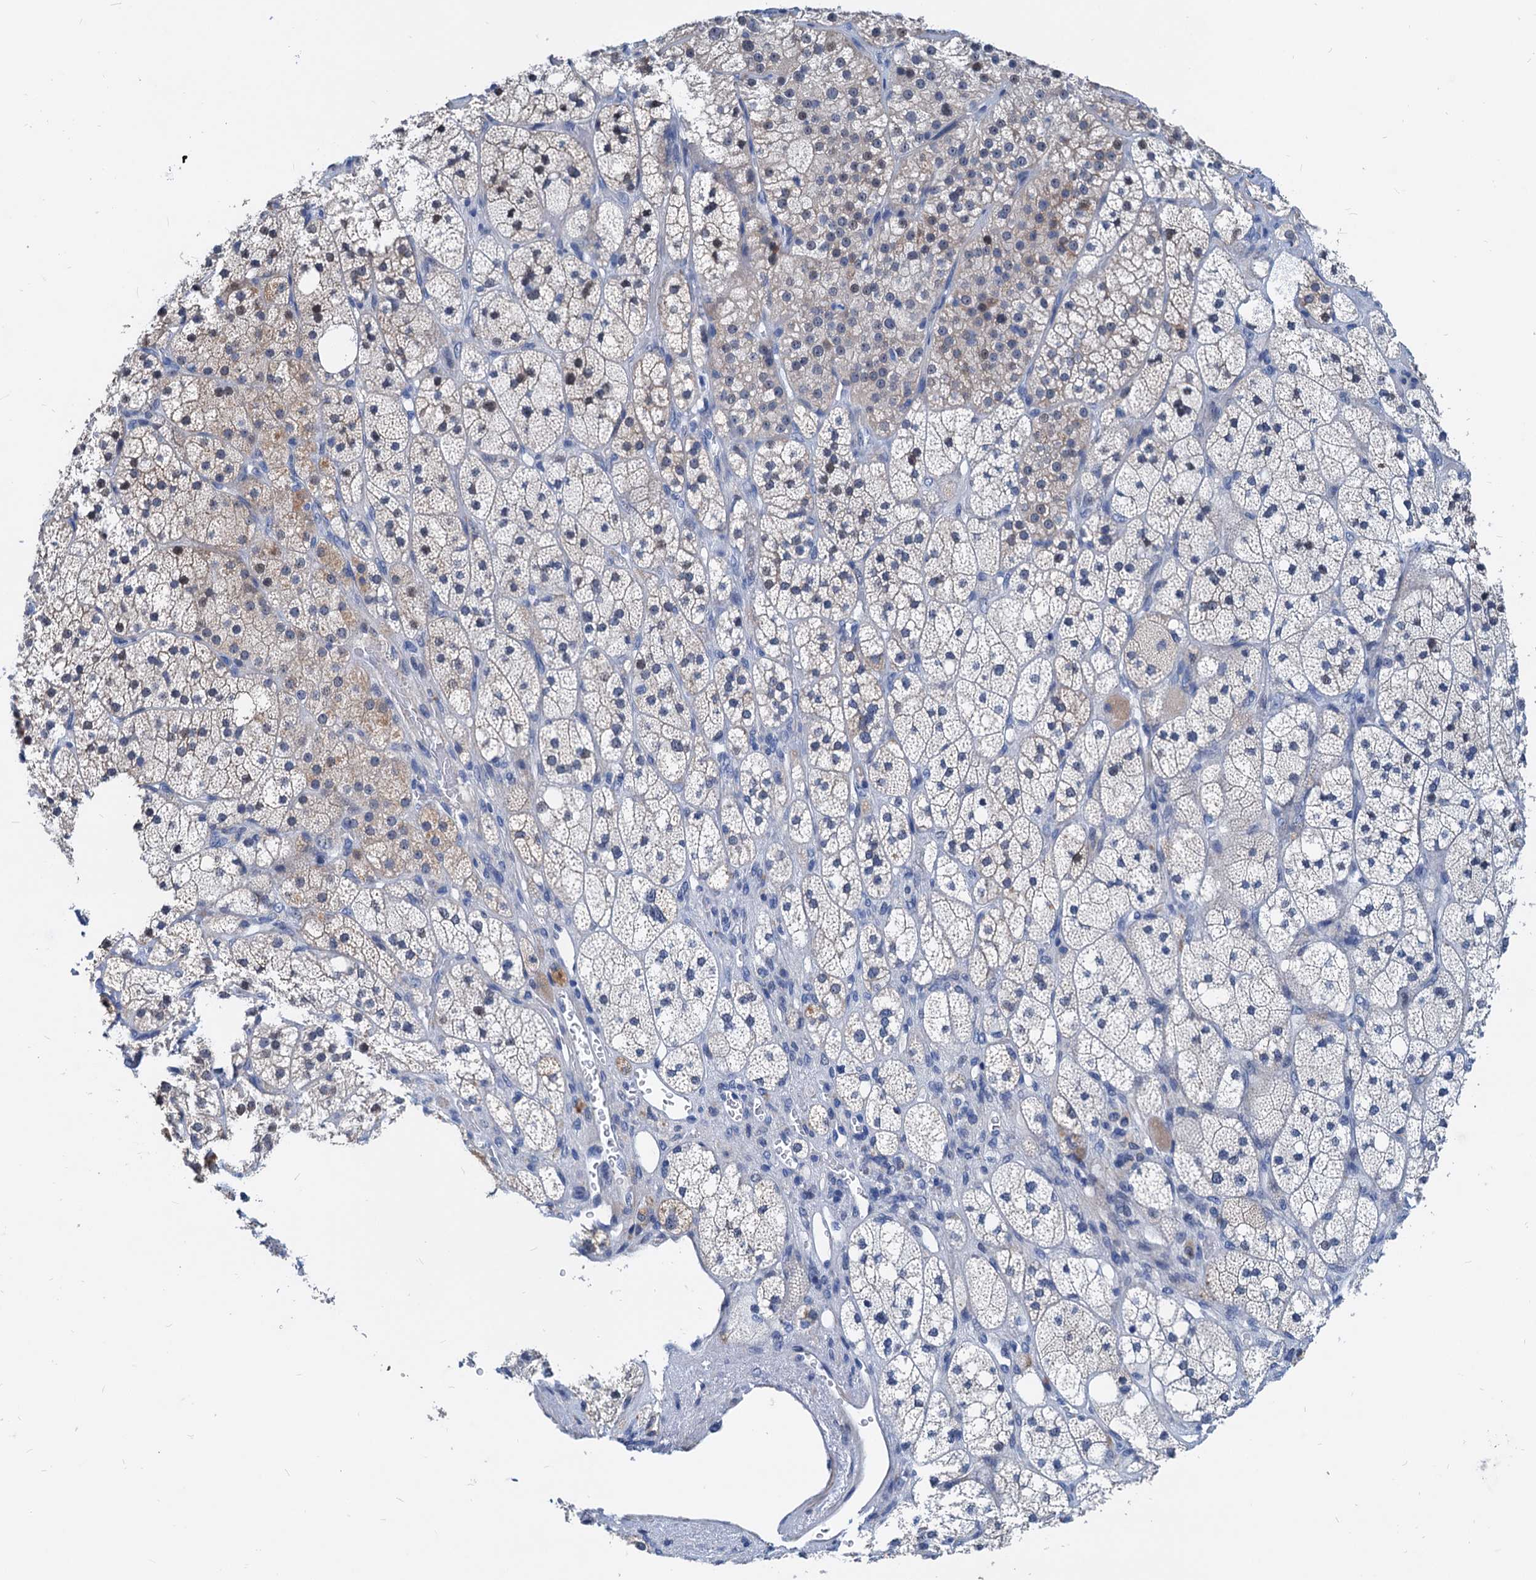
{"staining": {"intensity": "weak", "quantity": "<25%", "location": "cytoplasmic/membranous"}, "tissue": "adrenal gland", "cell_type": "Glandular cells", "image_type": "normal", "snomed": [{"axis": "morphology", "description": "Normal tissue, NOS"}, {"axis": "topography", "description": "Adrenal gland"}], "caption": "Immunohistochemical staining of benign human adrenal gland displays no significant staining in glandular cells. Nuclei are stained in blue.", "gene": "HSF2", "patient": {"sex": "male", "age": 61}}